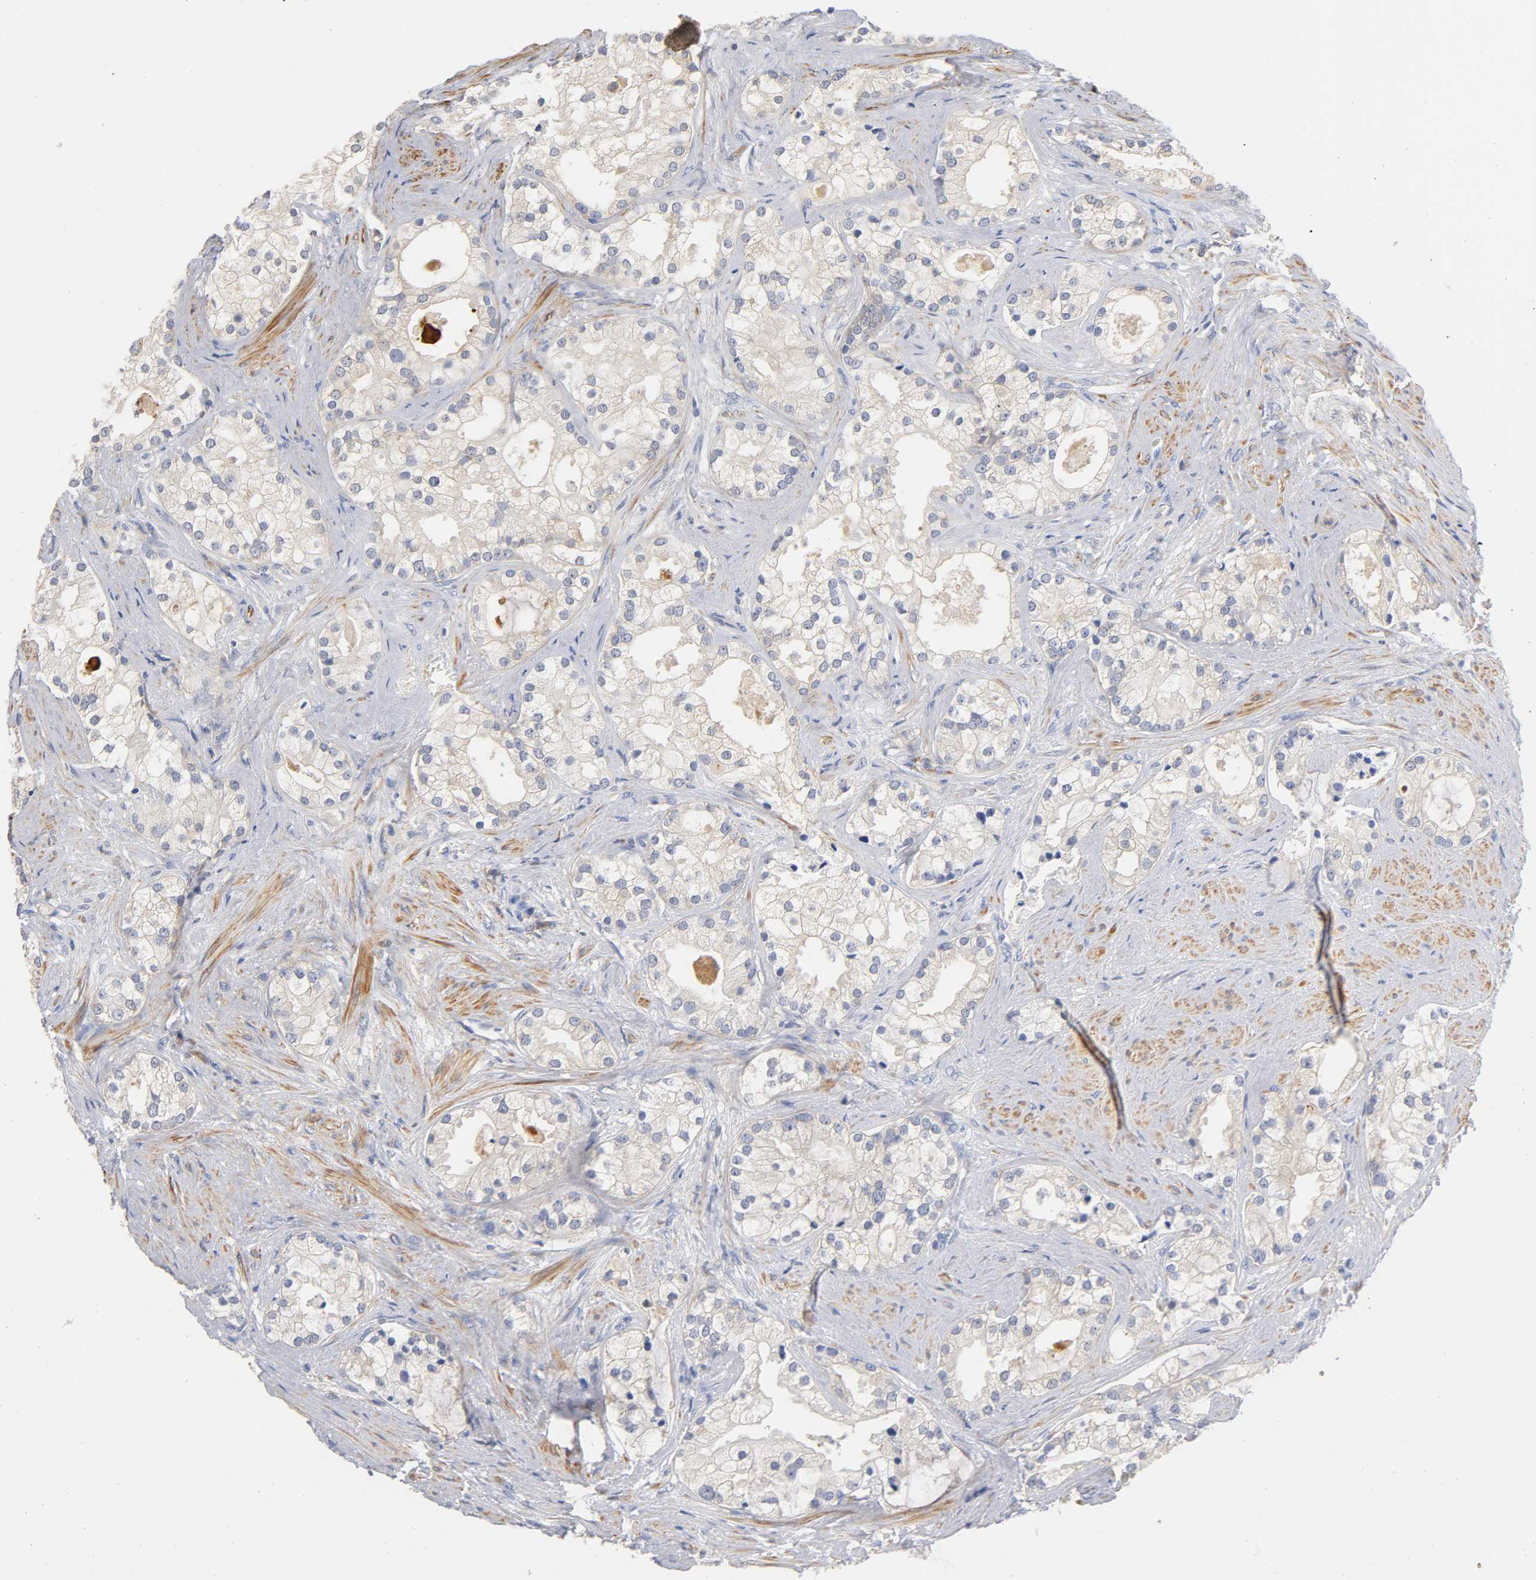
{"staining": {"intensity": "weak", "quantity": "25%-75%", "location": "cytoplasmic/membranous"}, "tissue": "prostate cancer", "cell_type": "Tumor cells", "image_type": "cancer", "snomed": [{"axis": "morphology", "description": "Adenocarcinoma, Low grade"}, {"axis": "topography", "description": "Prostate"}], "caption": "IHC of human prostate cancer (low-grade adenocarcinoma) exhibits low levels of weak cytoplasmic/membranous expression in about 25%-75% of tumor cells. (DAB = brown stain, brightfield microscopy at high magnification).", "gene": "SEMA5A", "patient": {"sex": "male", "age": 58}}